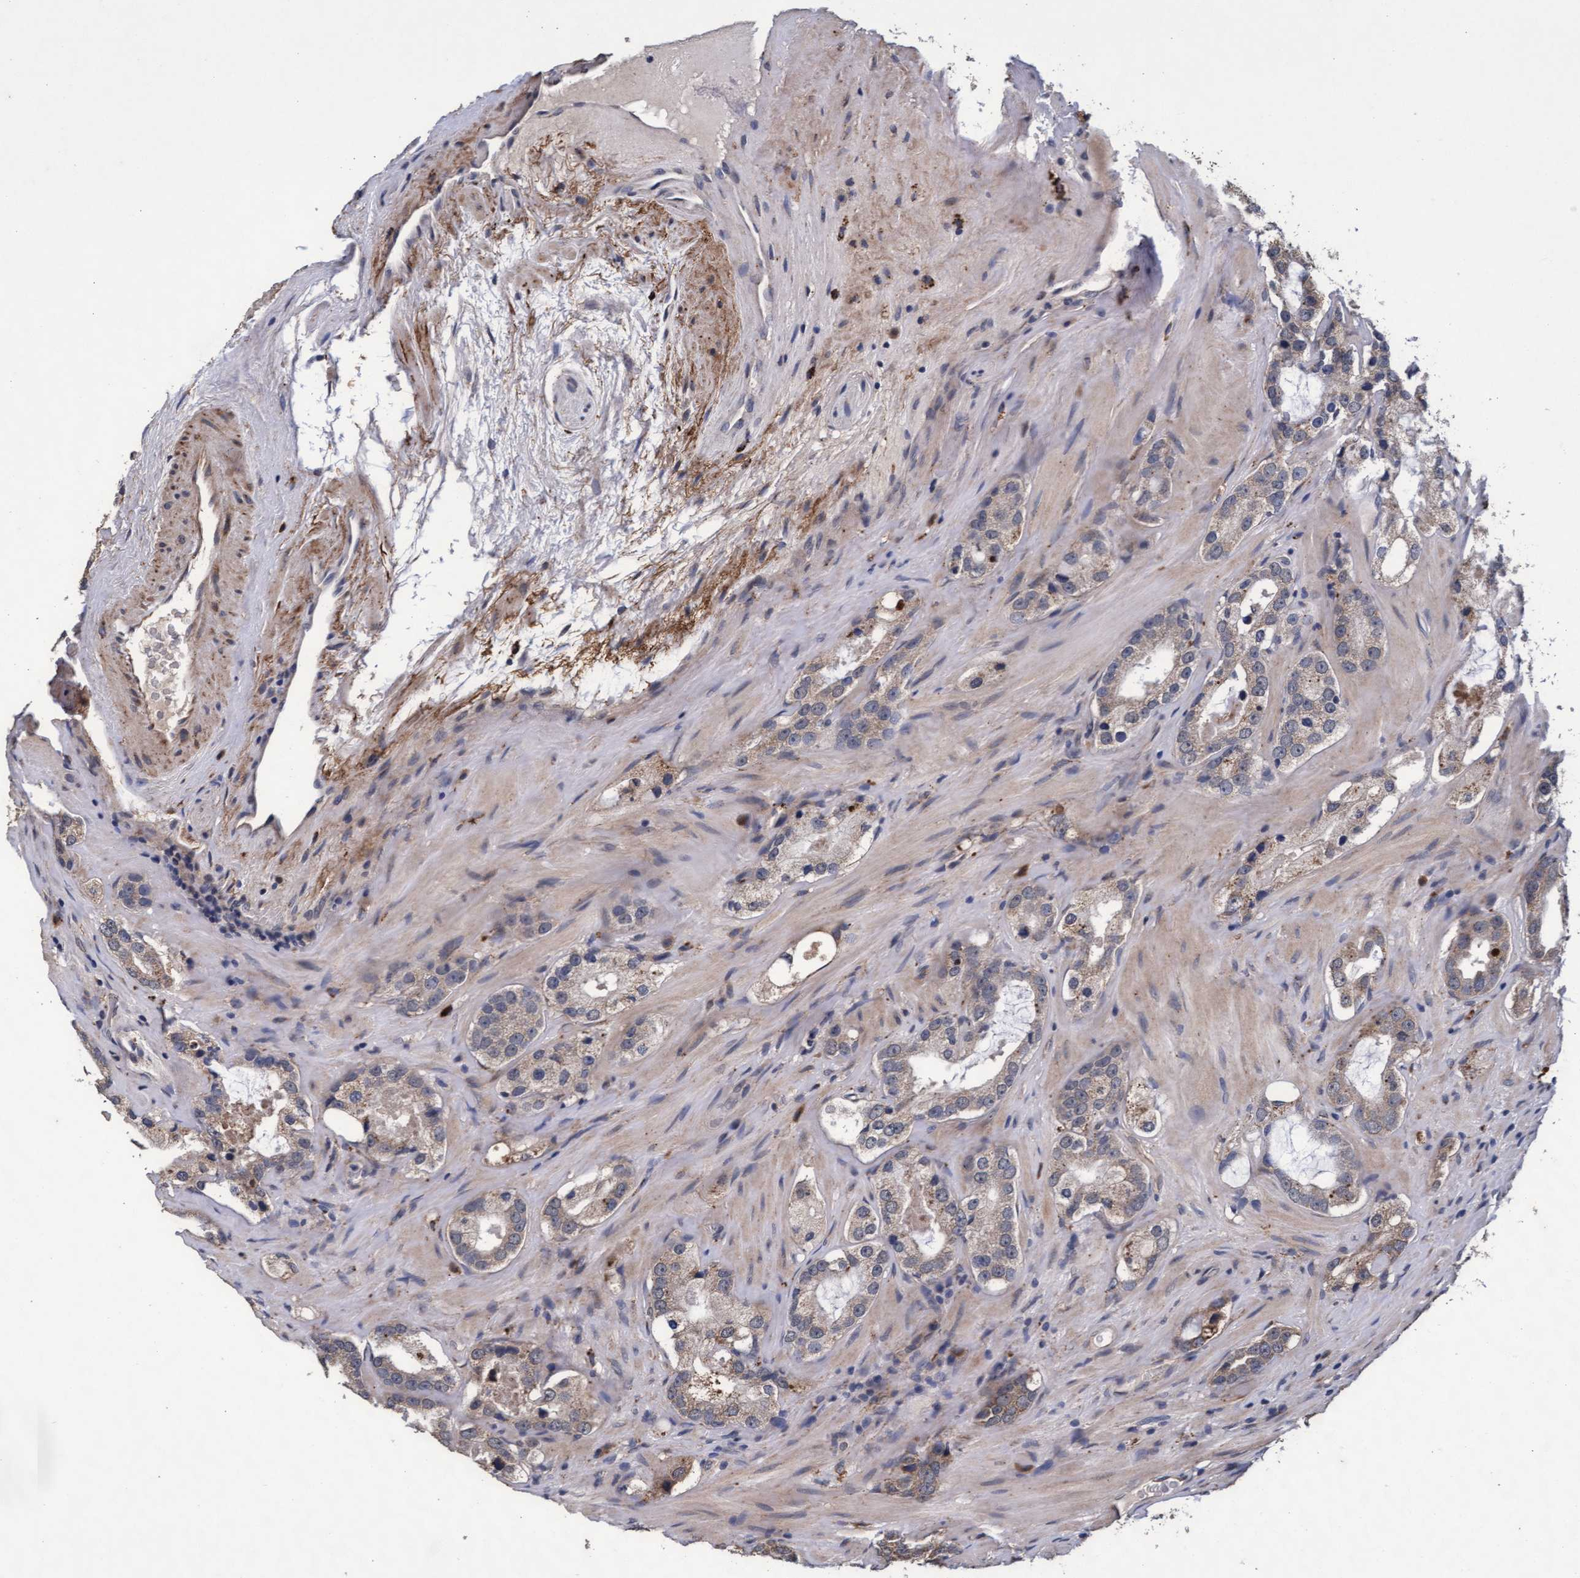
{"staining": {"intensity": "weak", "quantity": ">75%", "location": "cytoplasmic/membranous"}, "tissue": "prostate cancer", "cell_type": "Tumor cells", "image_type": "cancer", "snomed": [{"axis": "morphology", "description": "Adenocarcinoma, High grade"}, {"axis": "topography", "description": "Prostate"}], "caption": "Prostate adenocarcinoma (high-grade) was stained to show a protein in brown. There is low levels of weak cytoplasmic/membranous positivity in approximately >75% of tumor cells. (brown staining indicates protein expression, while blue staining denotes nuclei).", "gene": "CPQ", "patient": {"sex": "male", "age": 63}}